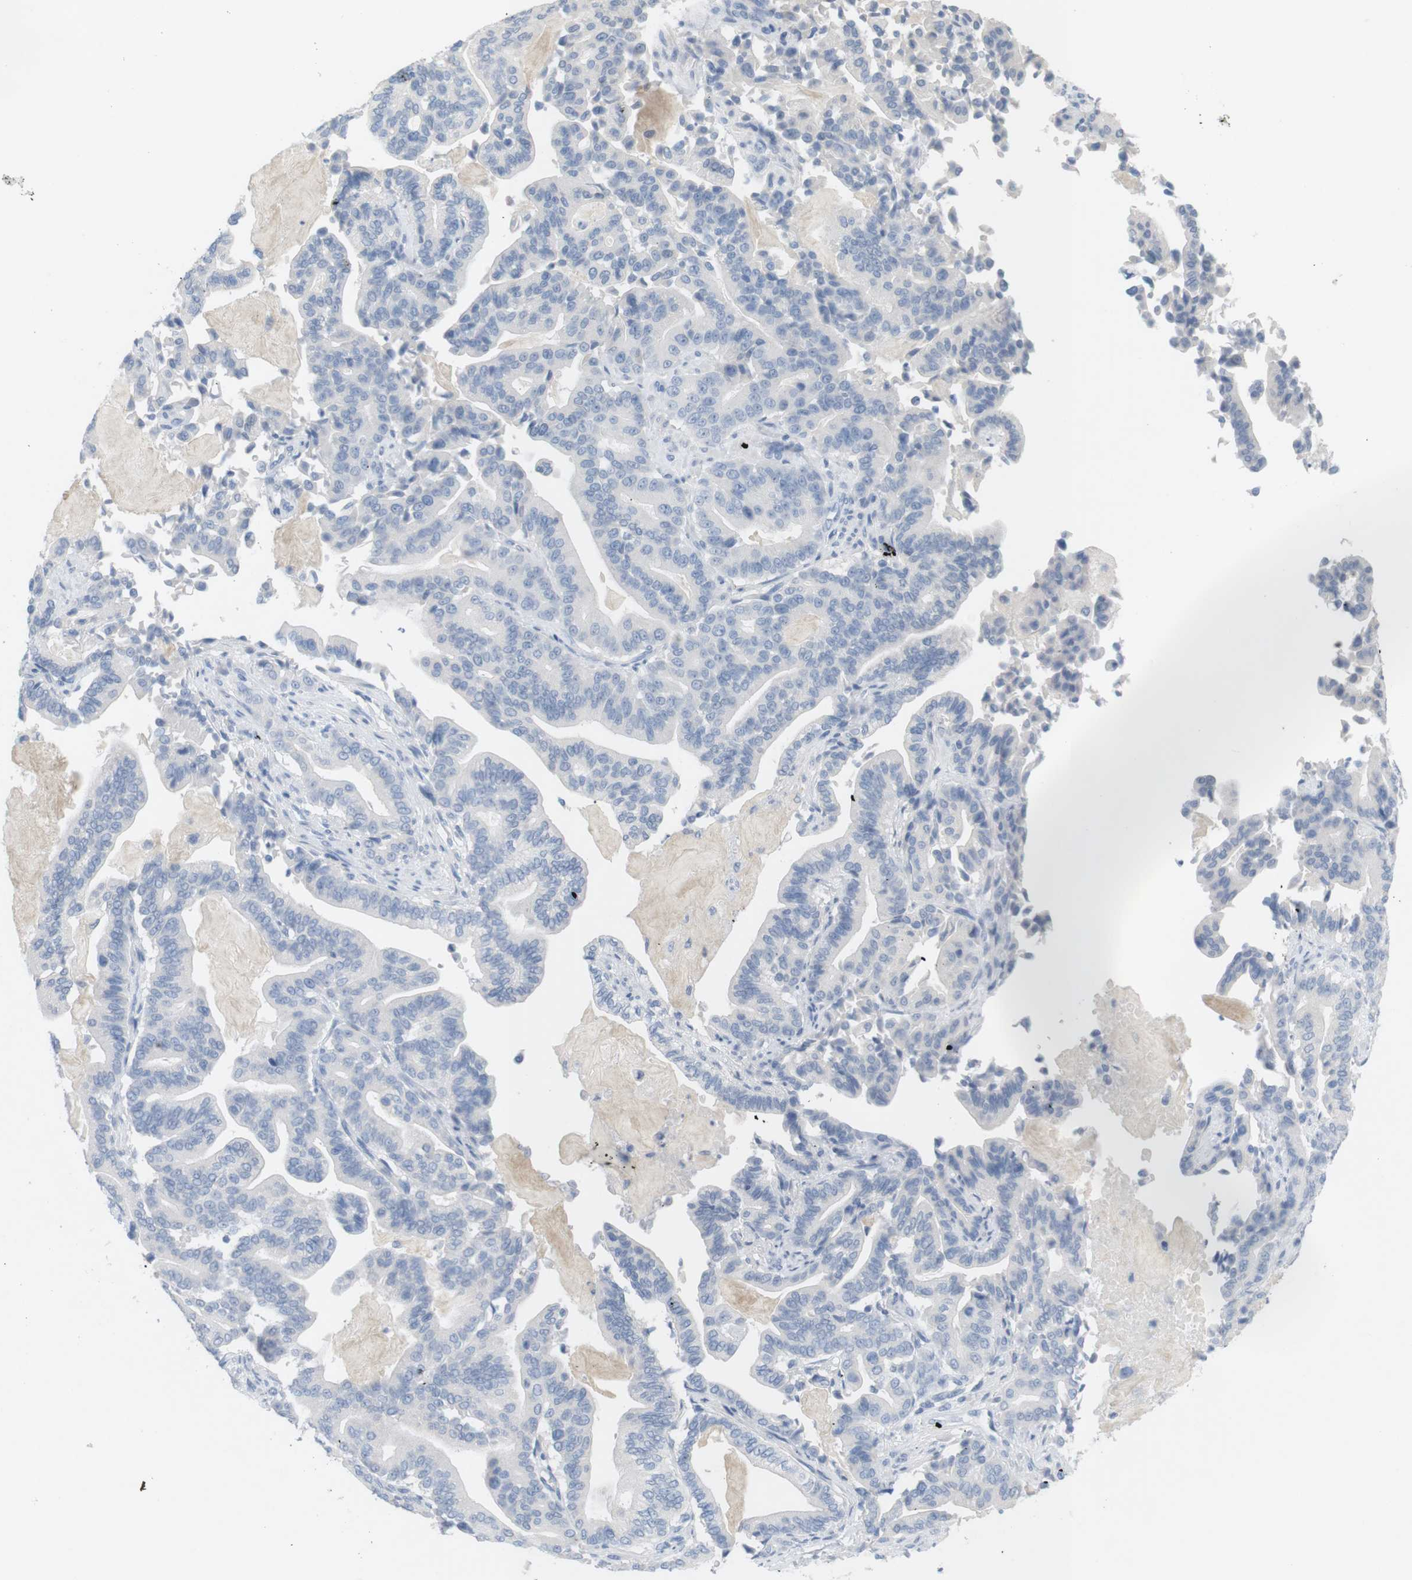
{"staining": {"intensity": "negative", "quantity": "none", "location": "none"}, "tissue": "pancreatic cancer", "cell_type": "Tumor cells", "image_type": "cancer", "snomed": [{"axis": "morphology", "description": "Normal tissue, NOS"}, {"axis": "morphology", "description": "Adenocarcinoma, NOS"}, {"axis": "topography", "description": "Pancreas"}], "caption": "Human pancreatic cancer (adenocarcinoma) stained for a protein using immunohistochemistry (IHC) reveals no expression in tumor cells.", "gene": "HBG2", "patient": {"sex": "male", "age": 63}}